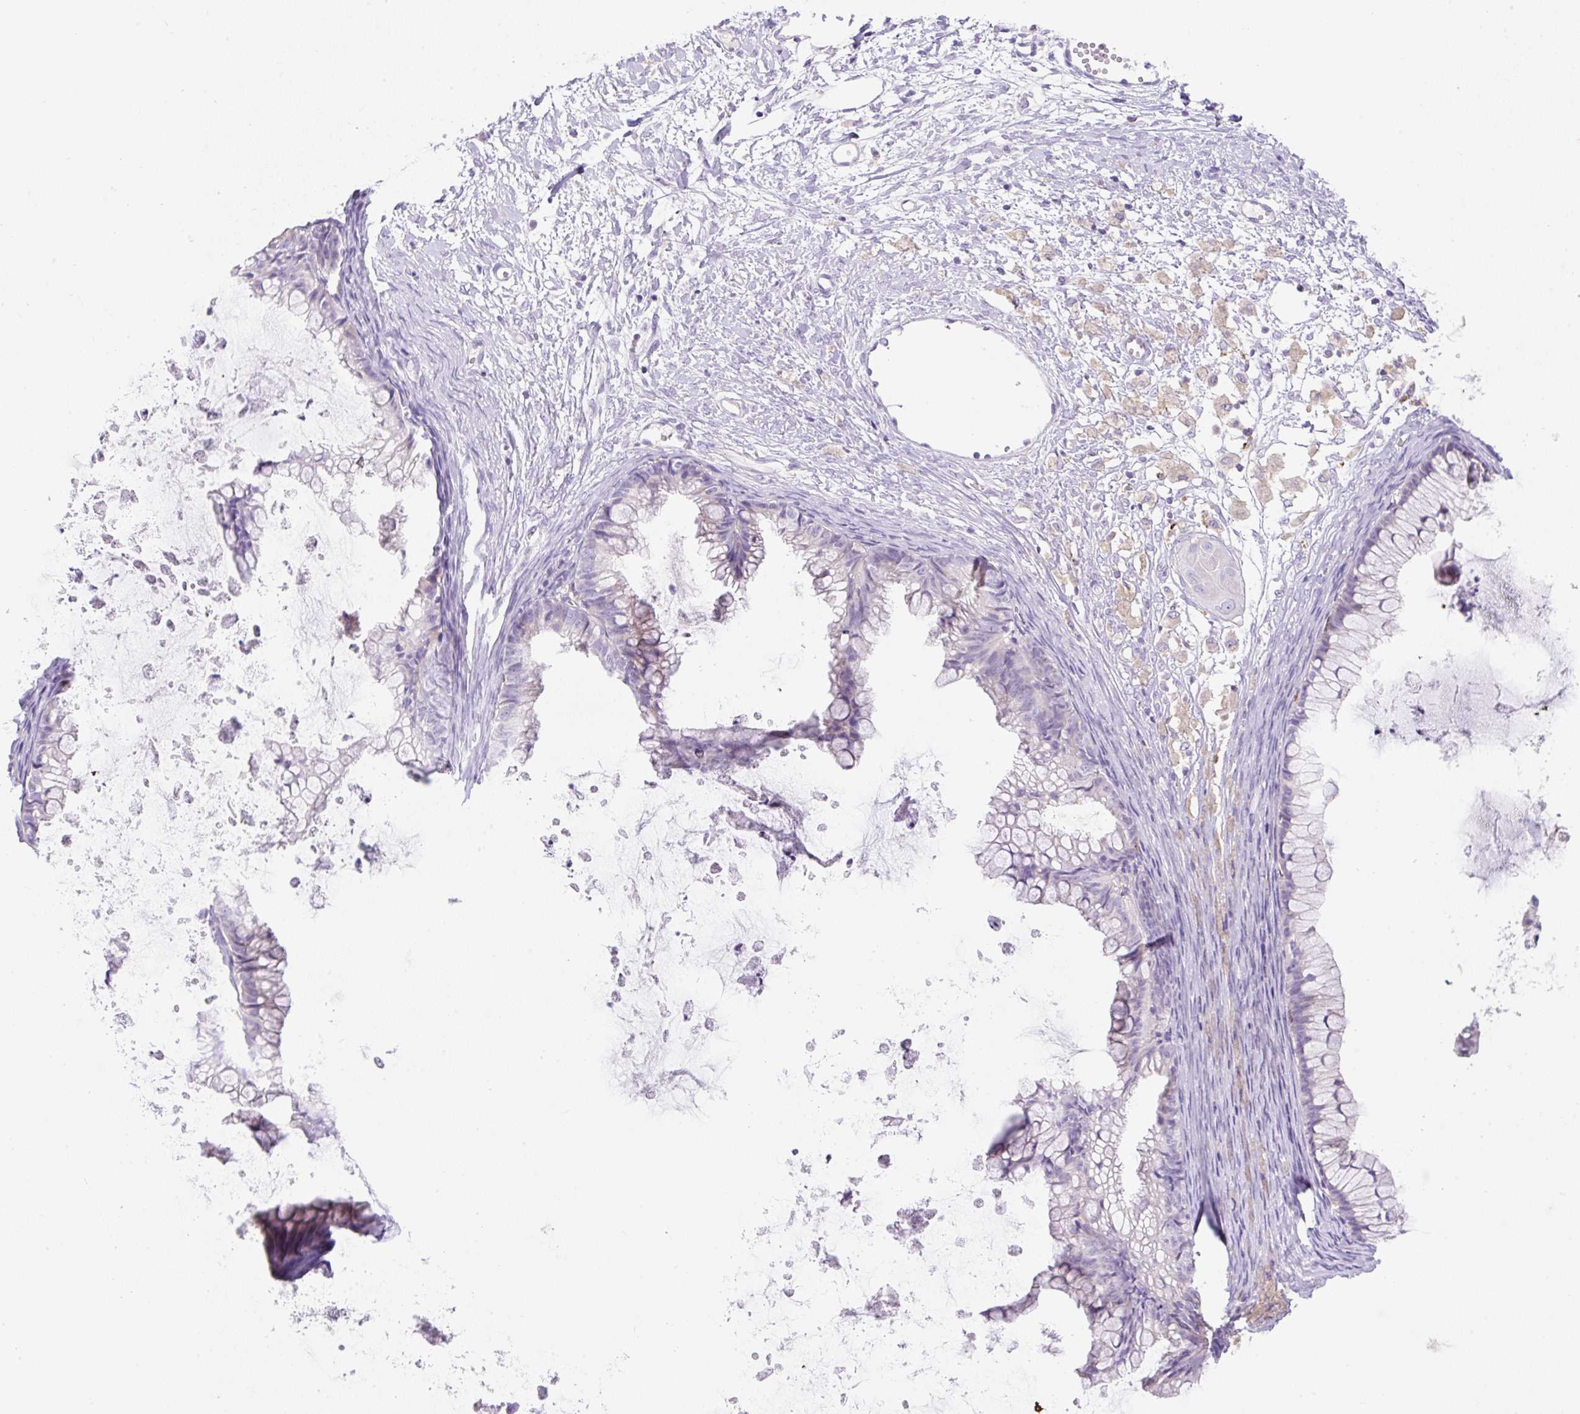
{"staining": {"intensity": "negative", "quantity": "none", "location": "none"}, "tissue": "ovarian cancer", "cell_type": "Tumor cells", "image_type": "cancer", "snomed": [{"axis": "morphology", "description": "Cystadenocarcinoma, mucinous, NOS"}, {"axis": "topography", "description": "Ovary"}], "caption": "This photomicrograph is of ovarian mucinous cystadenocarcinoma stained with IHC to label a protein in brown with the nuclei are counter-stained blue. There is no staining in tumor cells. (DAB (3,3'-diaminobenzidine) immunohistochemistry (IHC) with hematoxylin counter stain).", "gene": "TDRD15", "patient": {"sex": "female", "age": 35}}